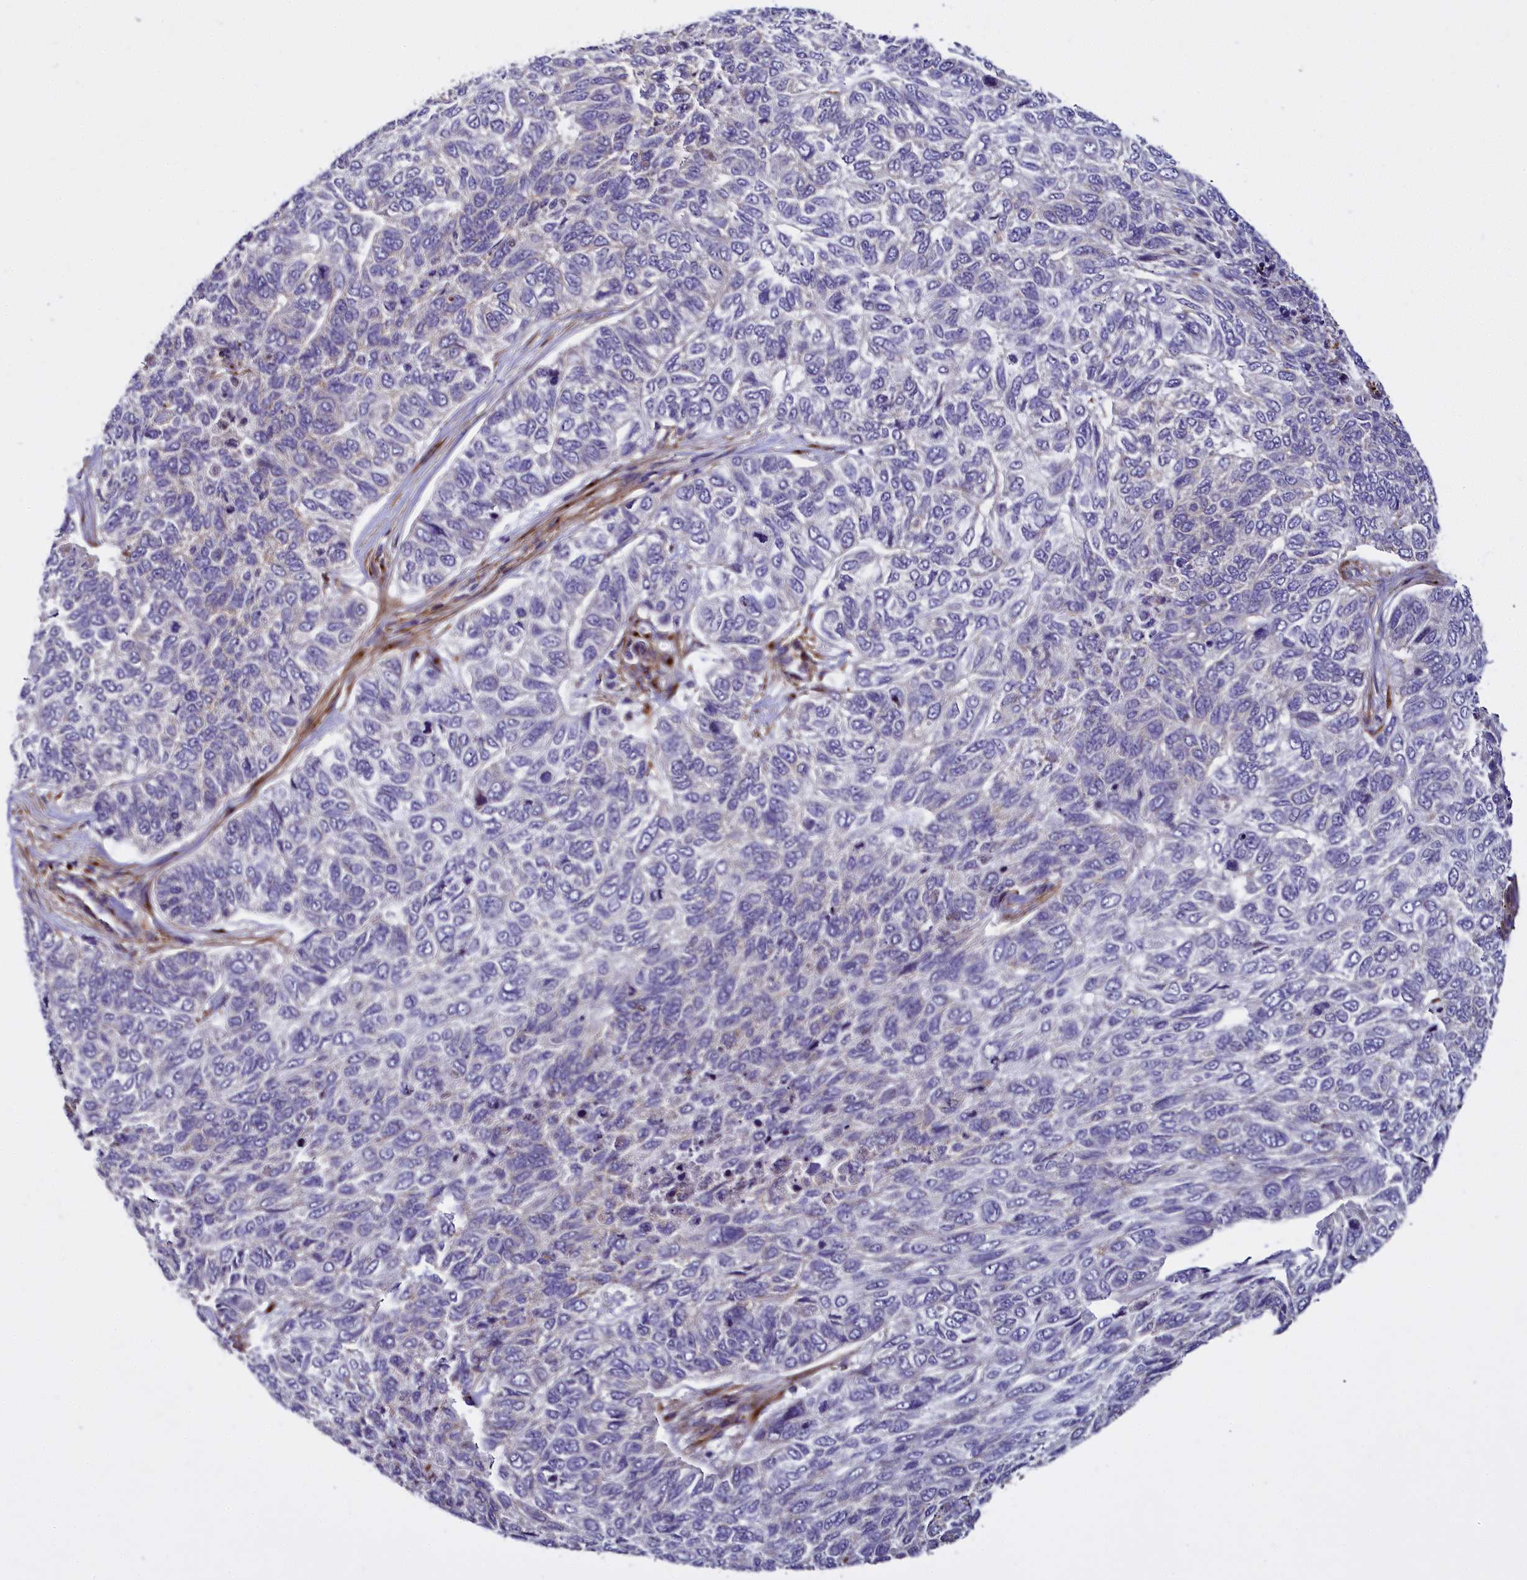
{"staining": {"intensity": "negative", "quantity": "none", "location": "none"}, "tissue": "skin cancer", "cell_type": "Tumor cells", "image_type": "cancer", "snomed": [{"axis": "morphology", "description": "Basal cell carcinoma"}, {"axis": "topography", "description": "Skin"}], "caption": "Immunohistochemistry micrograph of basal cell carcinoma (skin) stained for a protein (brown), which reveals no positivity in tumor cells.", "gene": "MRC2", "patient": {"sex": "female", "age": 65}}